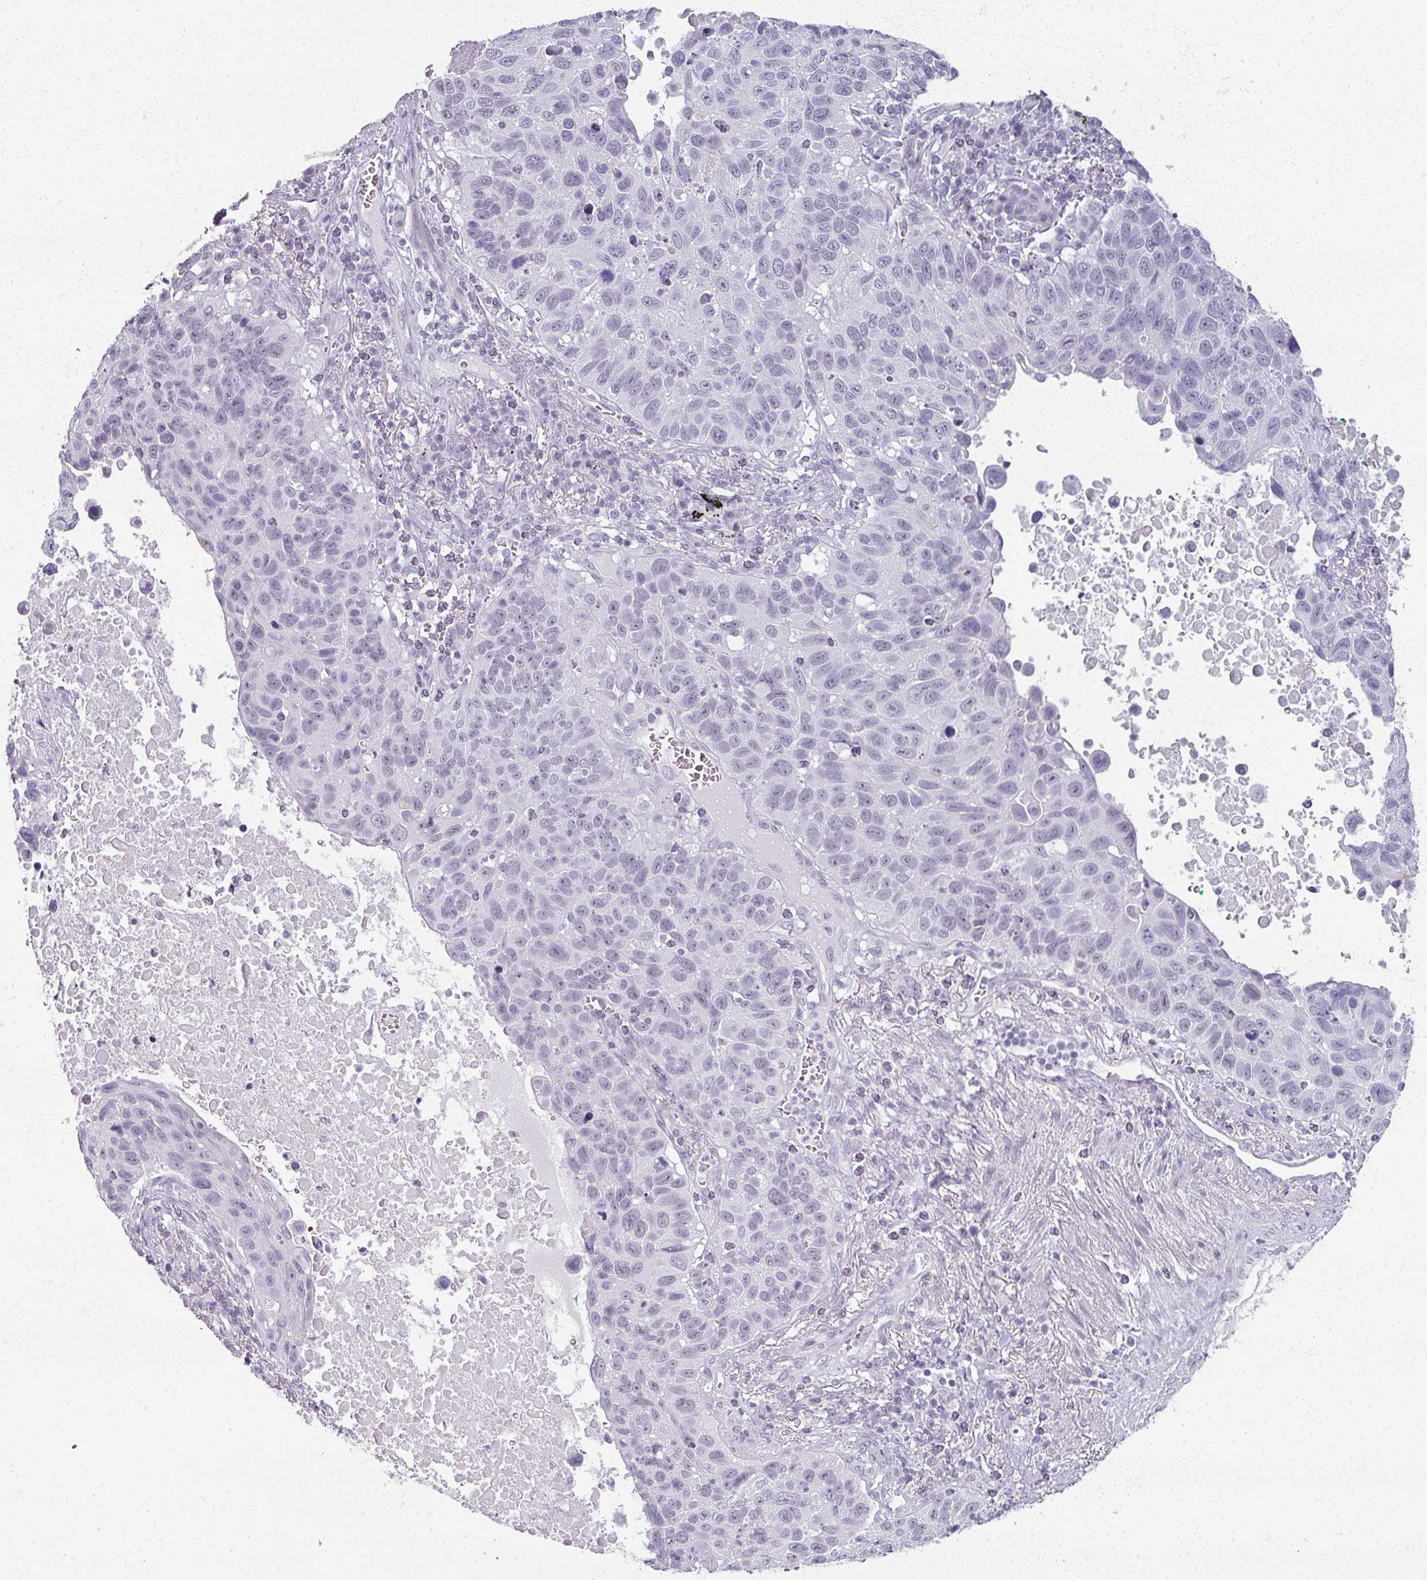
{"staining": {"intensity": "negative", "quantity": "none", "location": "none"}, "tissue": "lung cancer", "cell_type": "Tumor cells", "image_type": "cancer", "snomed": [{"axis": "morphology", "description": "Squamous cell carcinoma, NOS"}, {"axis": "topography", "description": "Lung"}], "caption": "Tumor cells show no significant protein expression in lung cancer.", "gene": "RFPL2", "patient": {"sex": "male", "age": 66}}